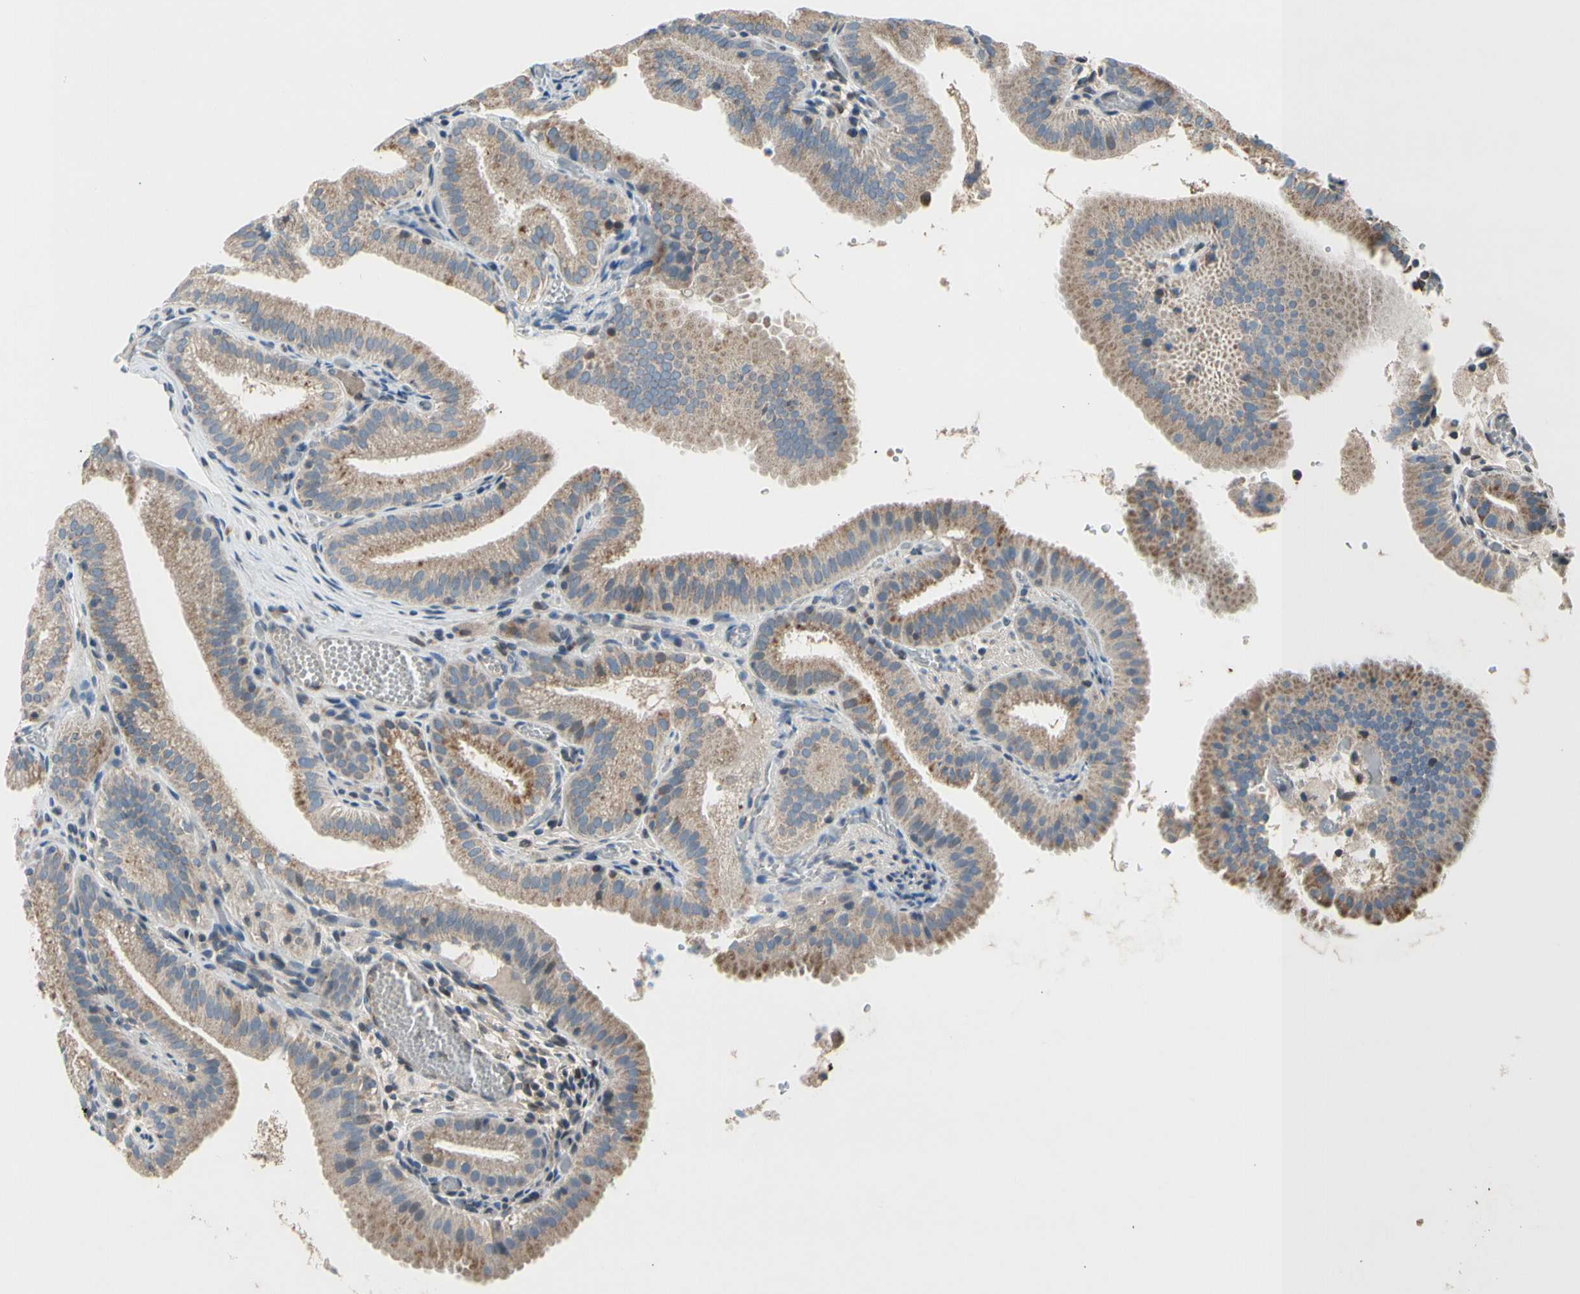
{"staining": {"intensity": "weak", "quantity": ">75%", "location": "cytoplasmic/membranous"}, "tissue": "gallbladder", "cell_type": "Glandular cells", "image_type": "normal", "snomed": [{"axis": "morphology", "description": "Normal tissue, NOS"}, {"axis": "topography", "description": "Gallbladder"}], "caption": "Gallbladder was stained to show a protein in brown. There is low levels of weak cytoplasmic/membranous positivity in about >75% of glandular cells. (DAB IHC, brown staining for protein, blue staining for nuclei).", "gene": "NPHP3", "patient": {"sex": "male", "age": 54}}